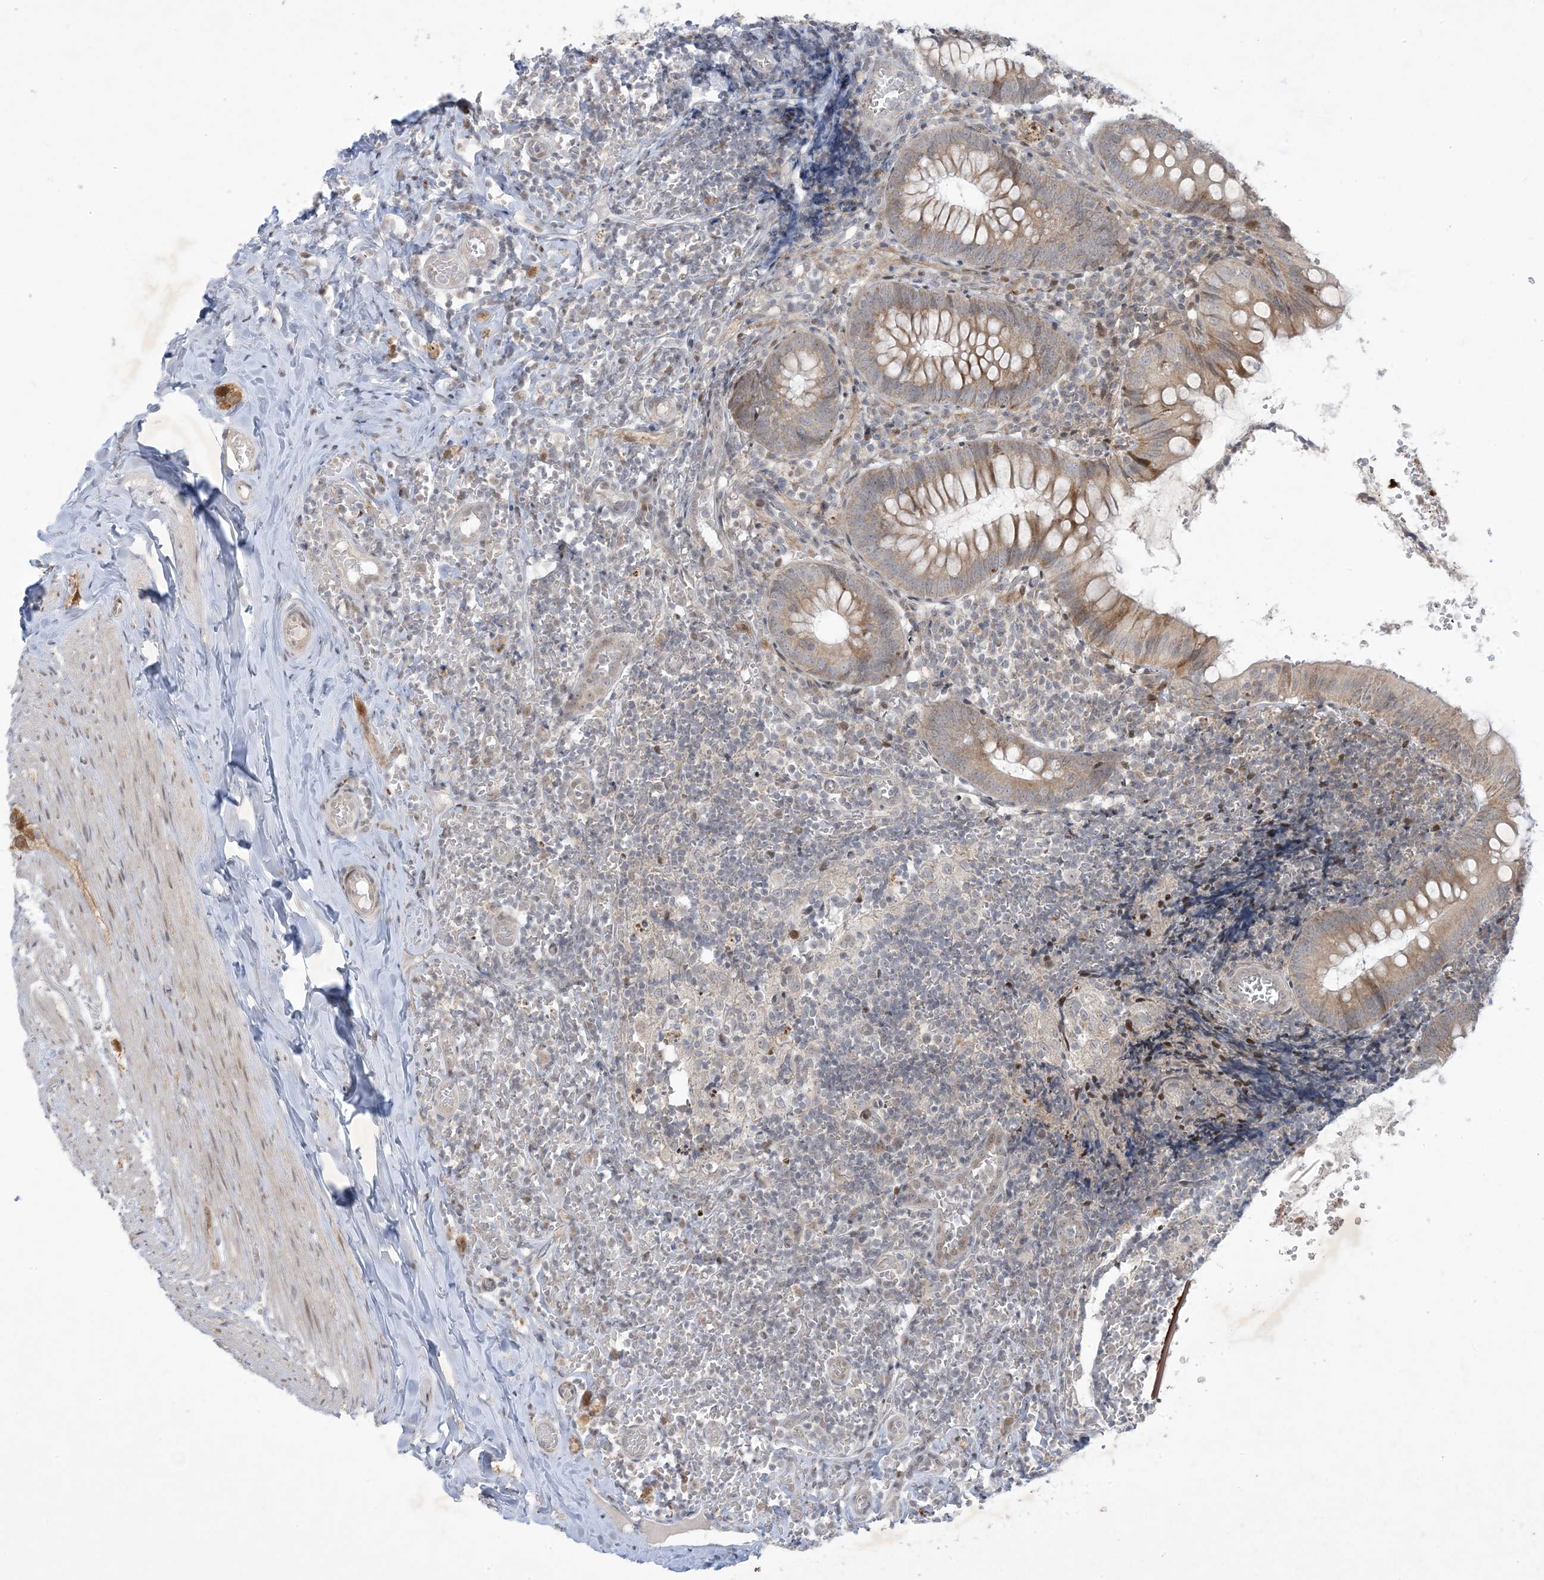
{"staining": {"intensity": "moderate", "quantity": ">75%", "location": "cytoplasmic/membranous"}, "tissue": "appendix", "cell_type": "Glandular cells", "image_type": "normal", "snomed": [{"axis": "morphology", "description": "Normal tissue, NOS"}, {"axis": "topography", "description": "Appendix"}], "caption": "Human appendix stained with a brown dye reveals moderate cytoplasmic/membranous positive staining in about >75% of glandular cells.", "gene": "SOGA3", "patient": {"sex": "male", "age": 8}}